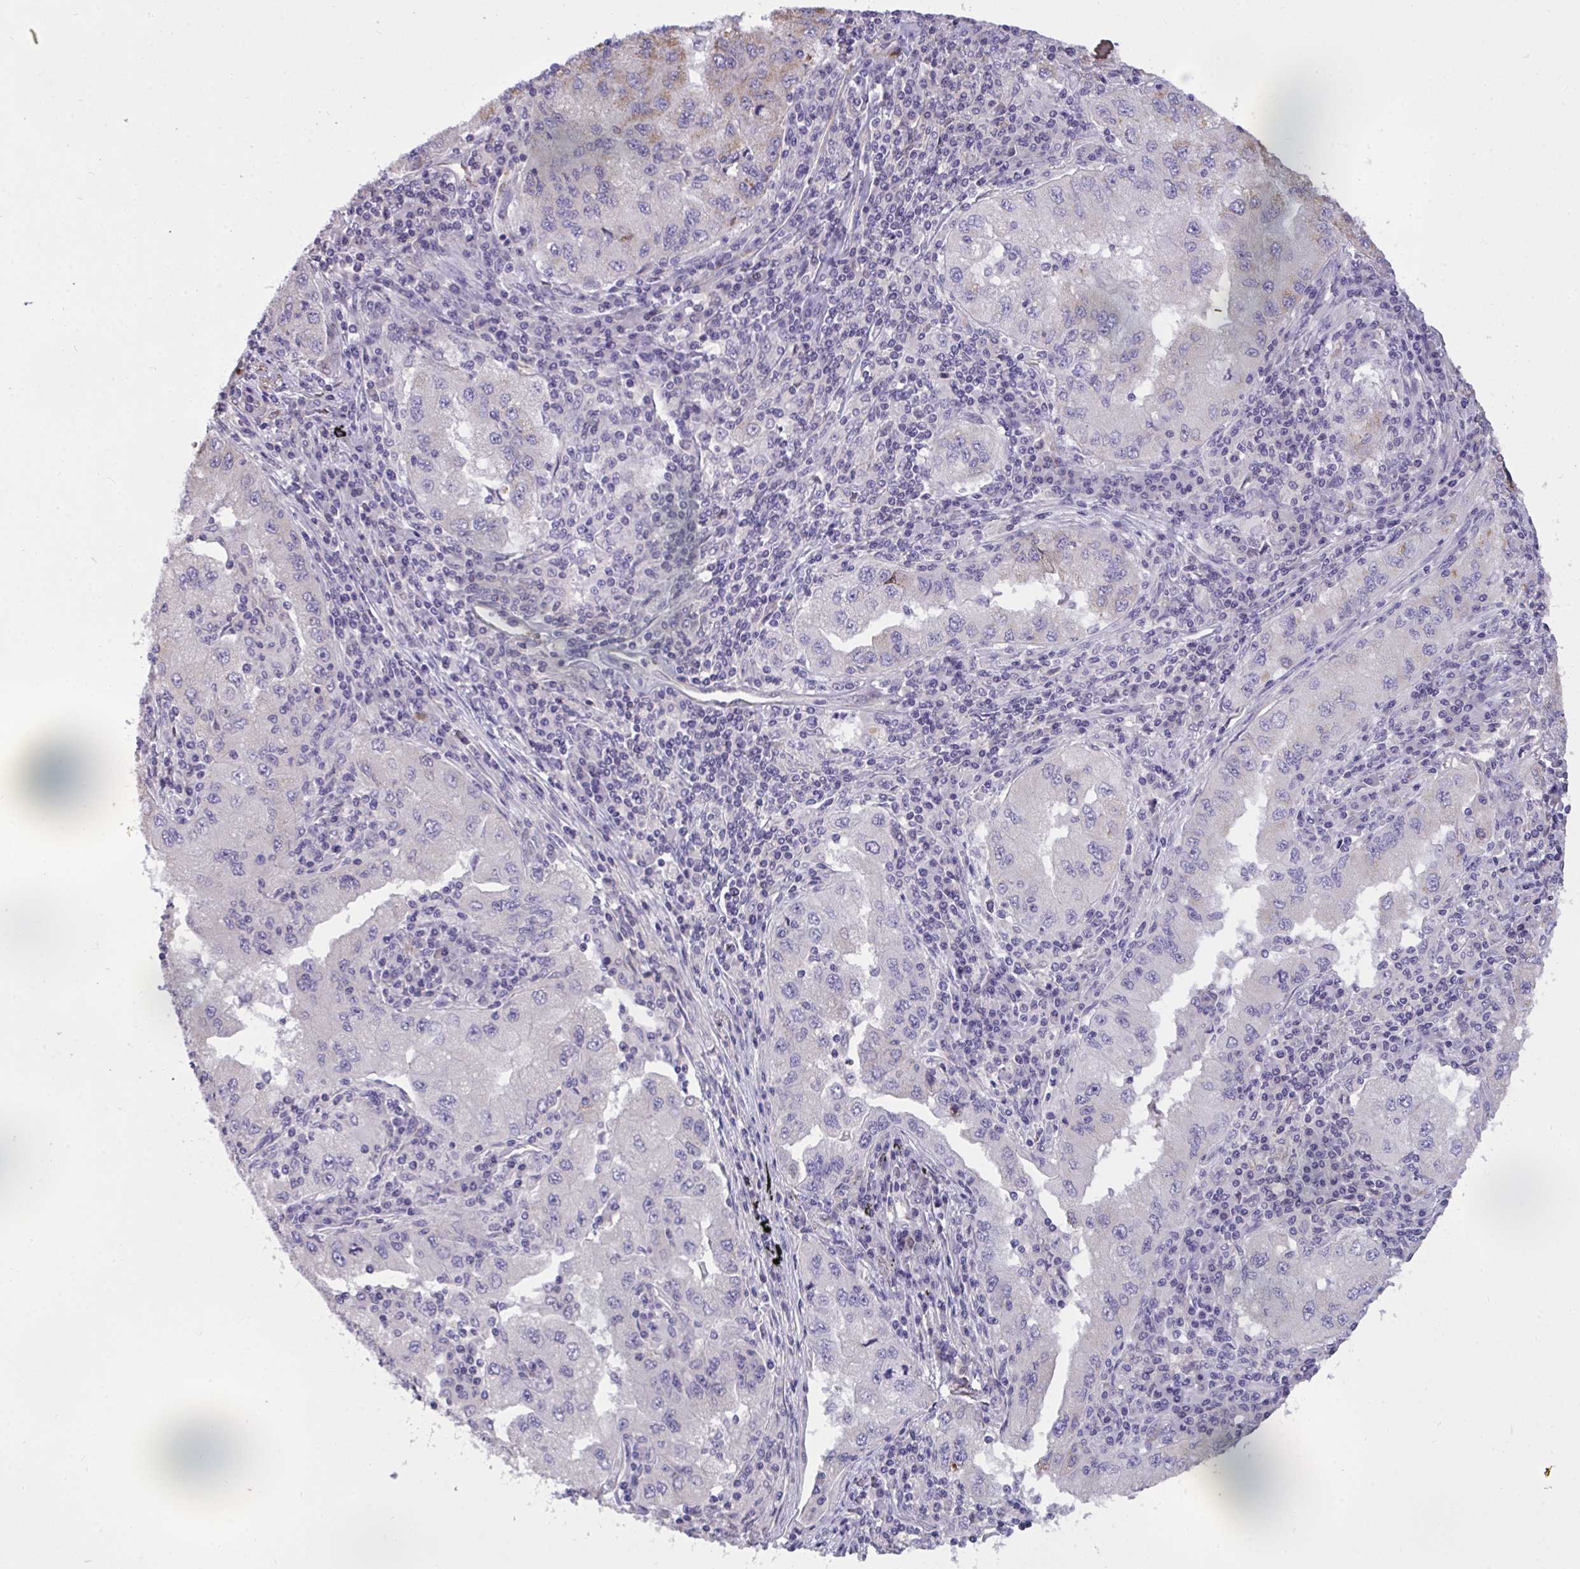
{"staining": {"intensity": "weak", "quantity": "<25%", "location": "cytoplasmic/membranous"}, "tissue": "lung cancer", "cell_type": "Tumor cells", "image_type": "cancer", "snomed": [{"axis": "morphology", "description": "Adenocarcinoma, NOS"}, {"axis": "morphology", "description": "Adenocarcinoma primary or metastatic"}, {"axis": "topography", "description": "Lung"}], "caption": "Tumor cells show no significant positivity in lung cancer. The staining is performed using DAB (3,3'-diaminobenzidine) brown chromogen with nuclei counter-stained in using hematoxylin.", "gene": "SEMA6B", "patient": {"sex": "male", "age": 74}}